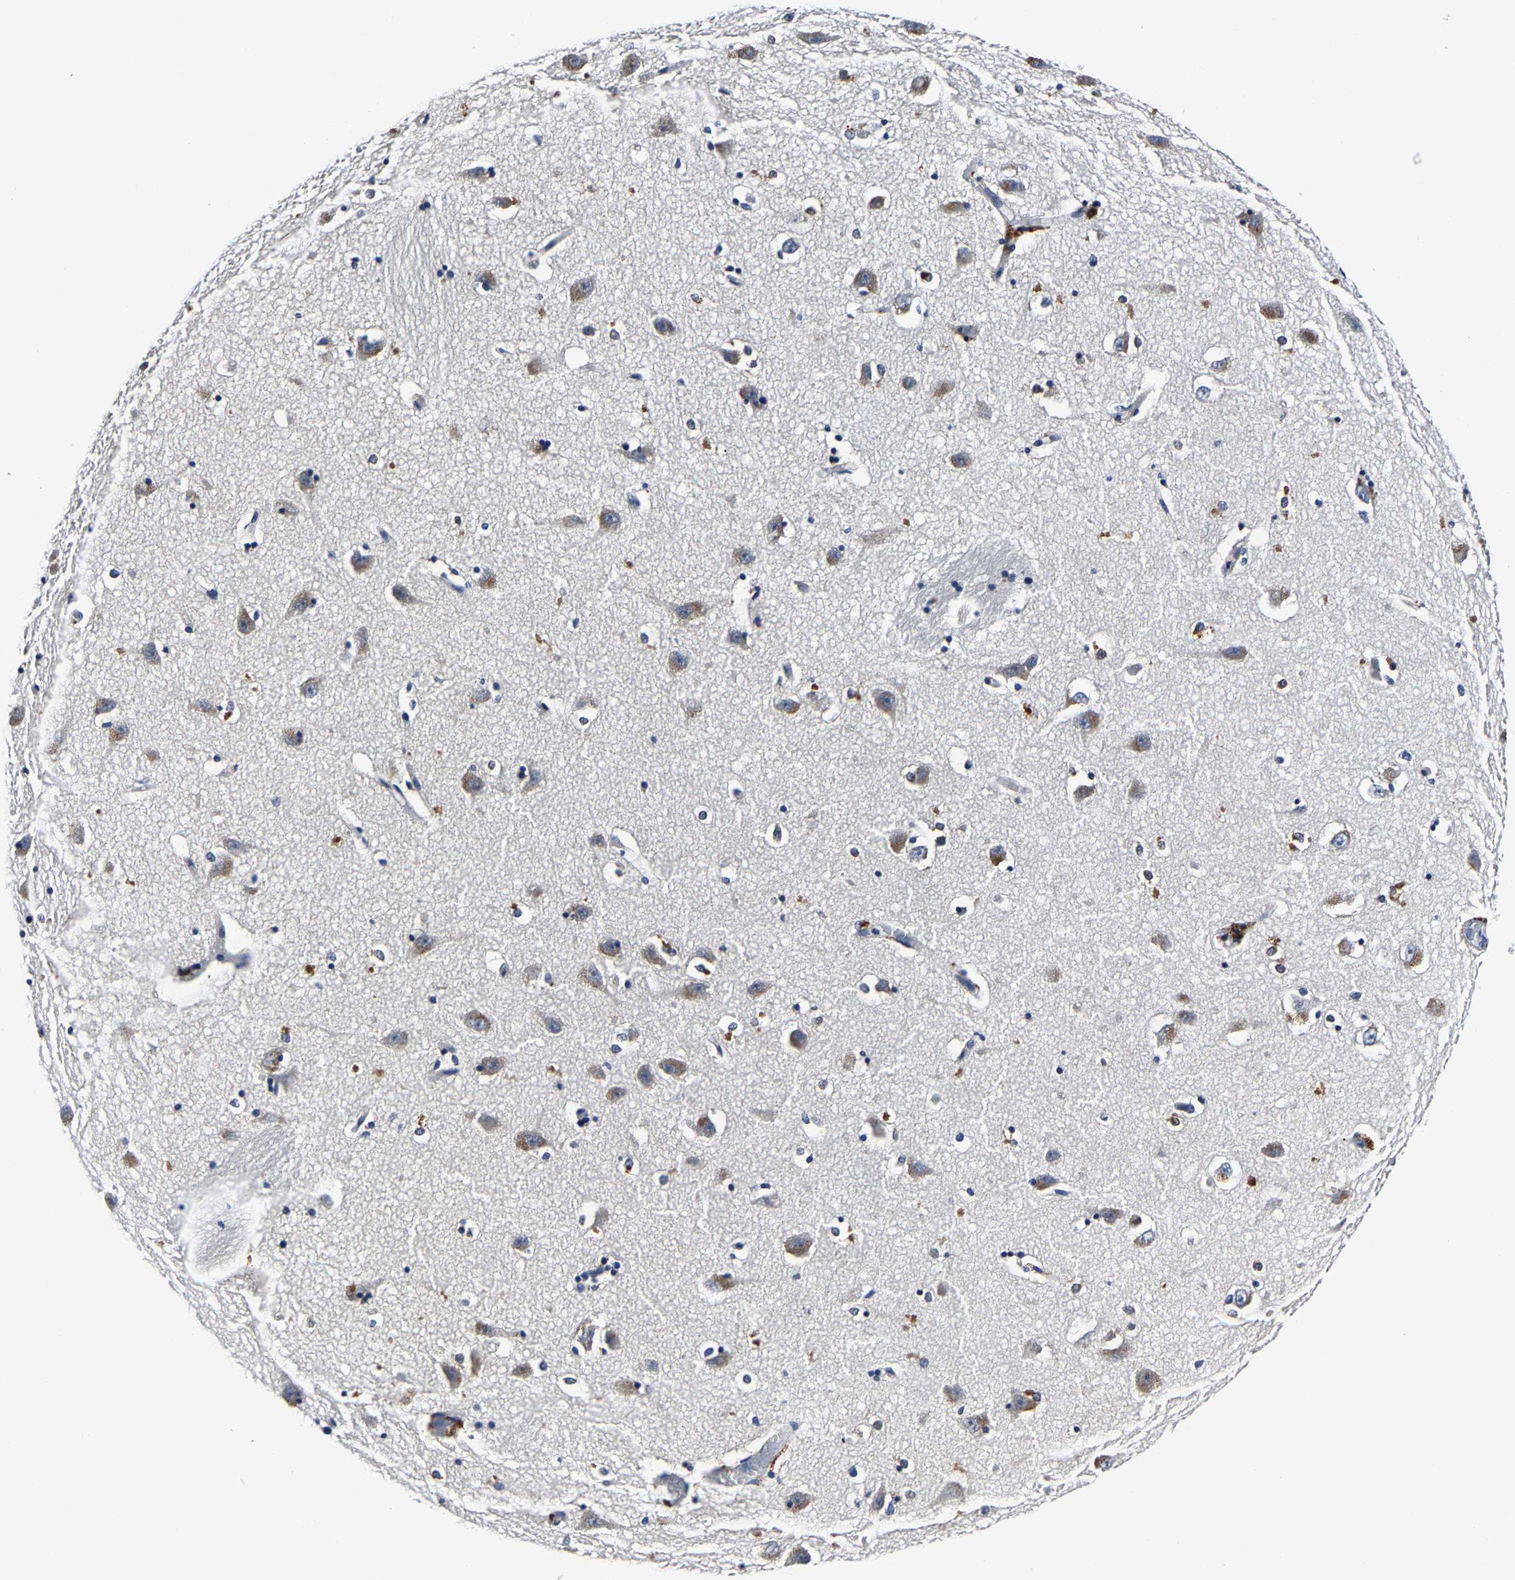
{"staining": {"intensity": "weak", "quantity": "<25%", "location": "cytoplasmic/membranous"}, "tissue": "hippocampus", "cell_type": "Glial cells", "image_type": "normal", "snomed": [{"axis": "morphology", "description": "Normal tissue, NOS"}, {"axis": "topography", "description": "Hippocampus"}], "caption": "Immunohistochemical staining of unremarkable hippocampus reveals no significant positivity in glial cells.", "gene": "PSPH", "patient": {"sex": "male", "age": 45}}